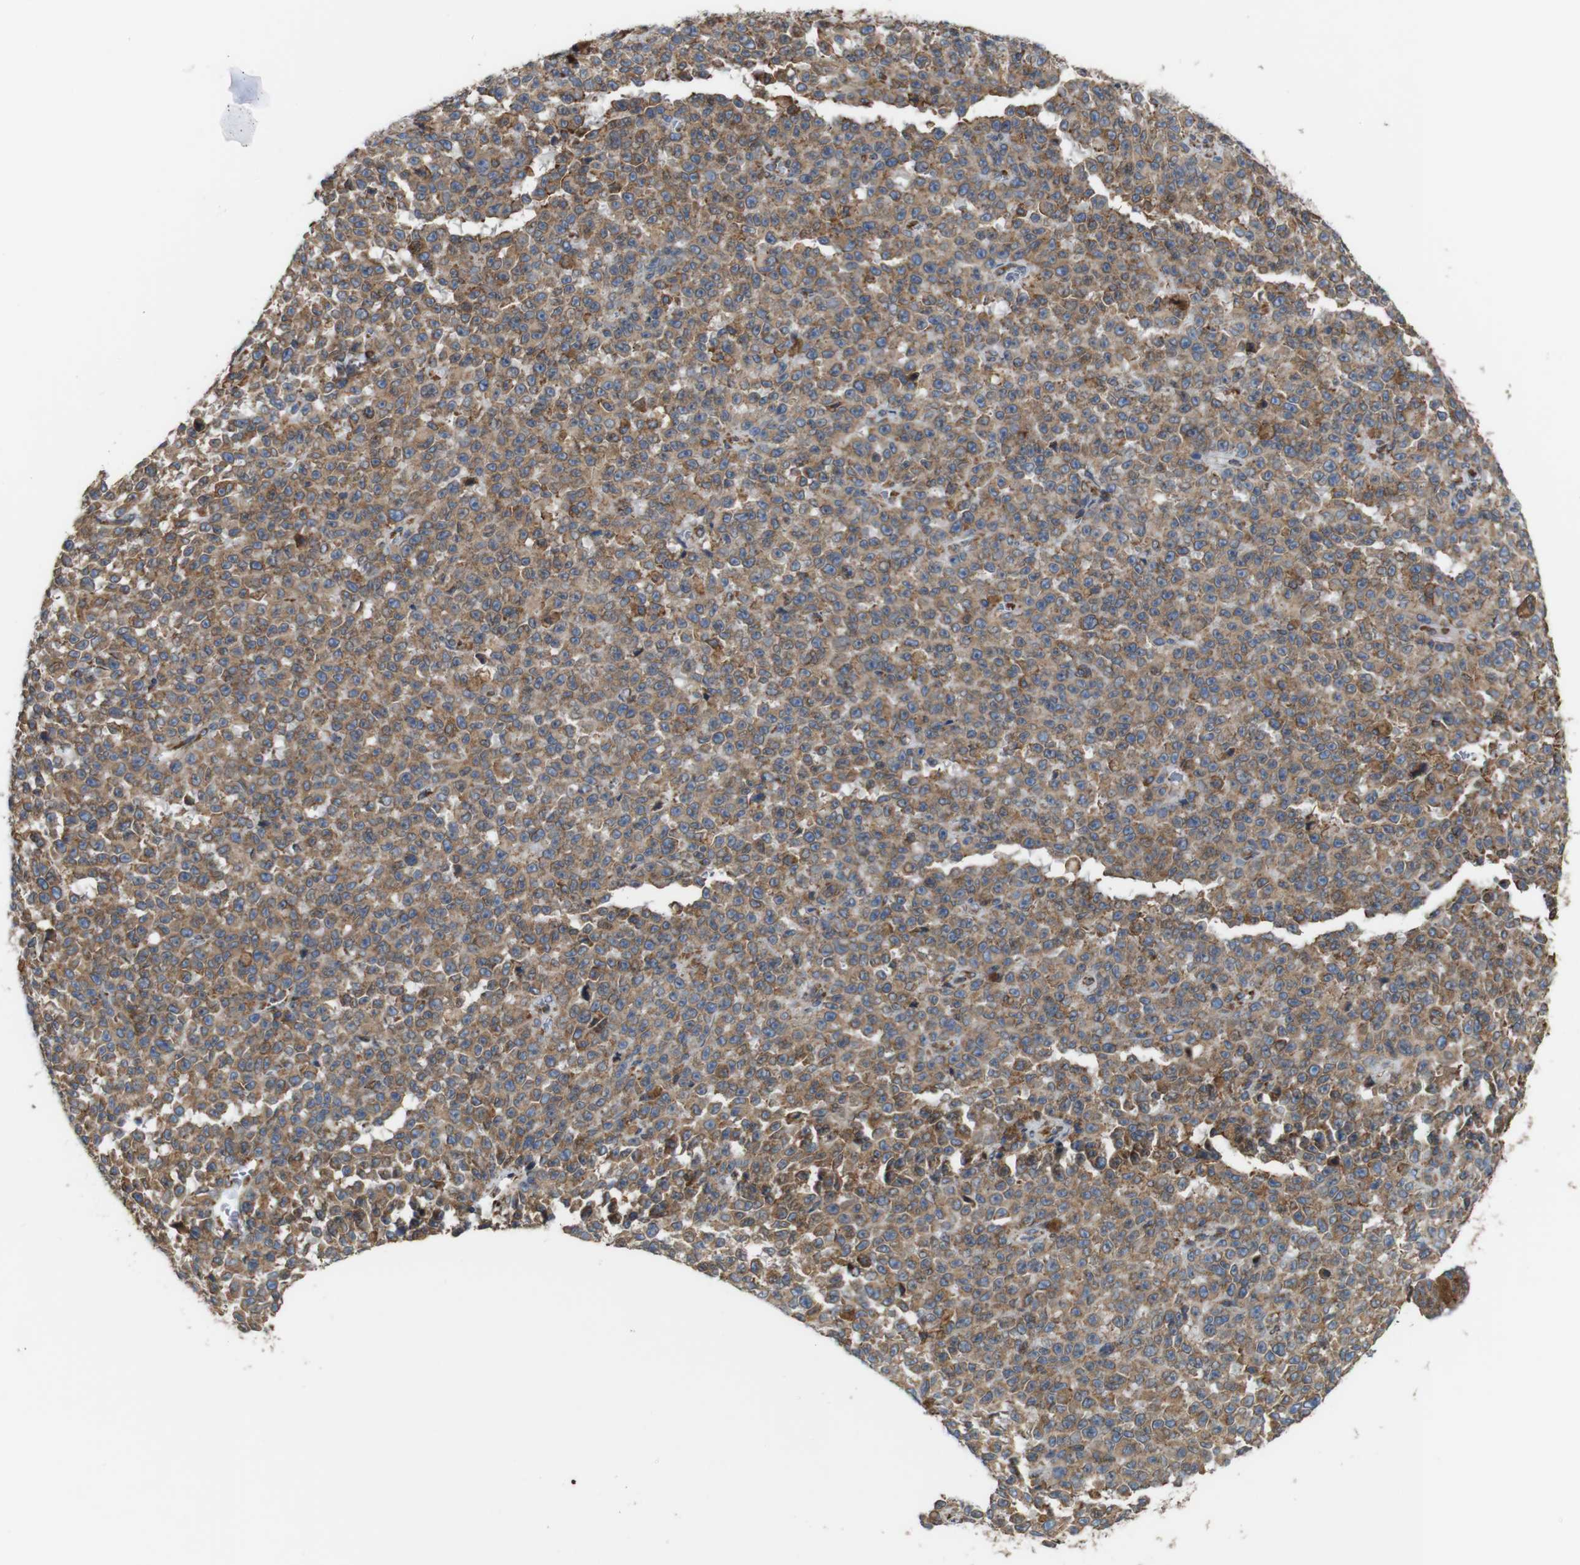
{"staining": {"intensity": "moderate", "quantity": ">75%", "location": "cytoplasmic/membranous"}, "tissue": "melanoma", "cell_type": "Tumor cells", "image_type": "cancer", "snomed": [{"axis": "morphology", "description": "Malignant melanoma, NOS"}, {"axis": "topography", "description": "Skin"}], "caption": "High-magnification brightfield microscopy of melanoma stained with DAB (3,3'-diaminobenzidine) (brown) and counterstained with hematoxylin (blue). tumor cells exhibit moderate cytoplasmic/membranous staining is appreciated in approximately>75% of cells.", "gene": "UGGT1", "patient": {"sex": "female", "age": 82}}